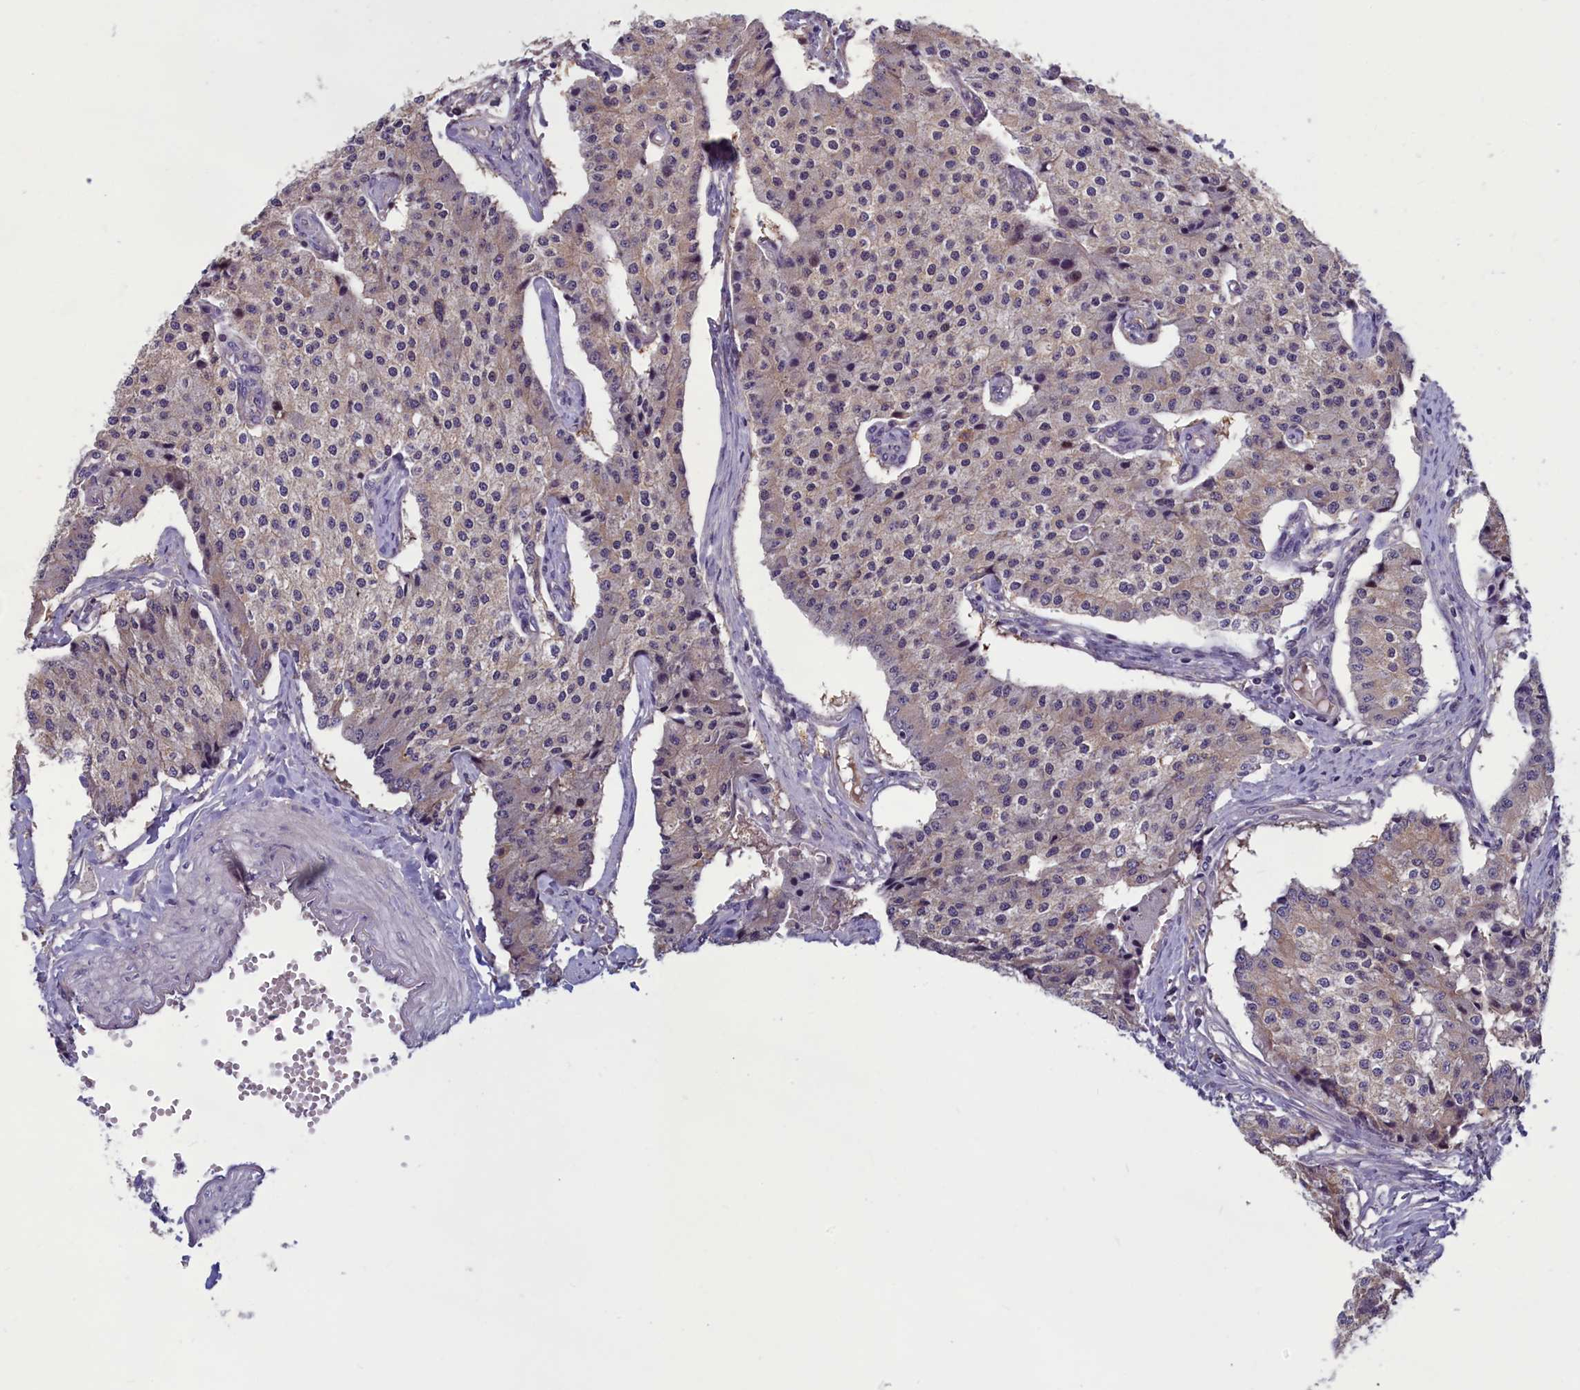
{"staining": {"intensity": "weak", "quantity": "25%-75%", "location": "cytoplasmic/membranous"}, "tissue": "carcinoid", "cell_type": "Tumor cells", "image_type": "cancer", "snomed": [{"axis": "morphology", "description": "Carcinoid, malignant, NOS"}, {"axis": "topography", "description": "Colon"}], "caption": "Protein analysis of carcinoid tissue displays weak cytoplasmic/membranous positivity in about 25%-75% of tumor cells. (DAB = brown stain, brightfield microscopy at high magnification).", "gene": "HECA", "patient": {"sex": "female", "age": 52}}